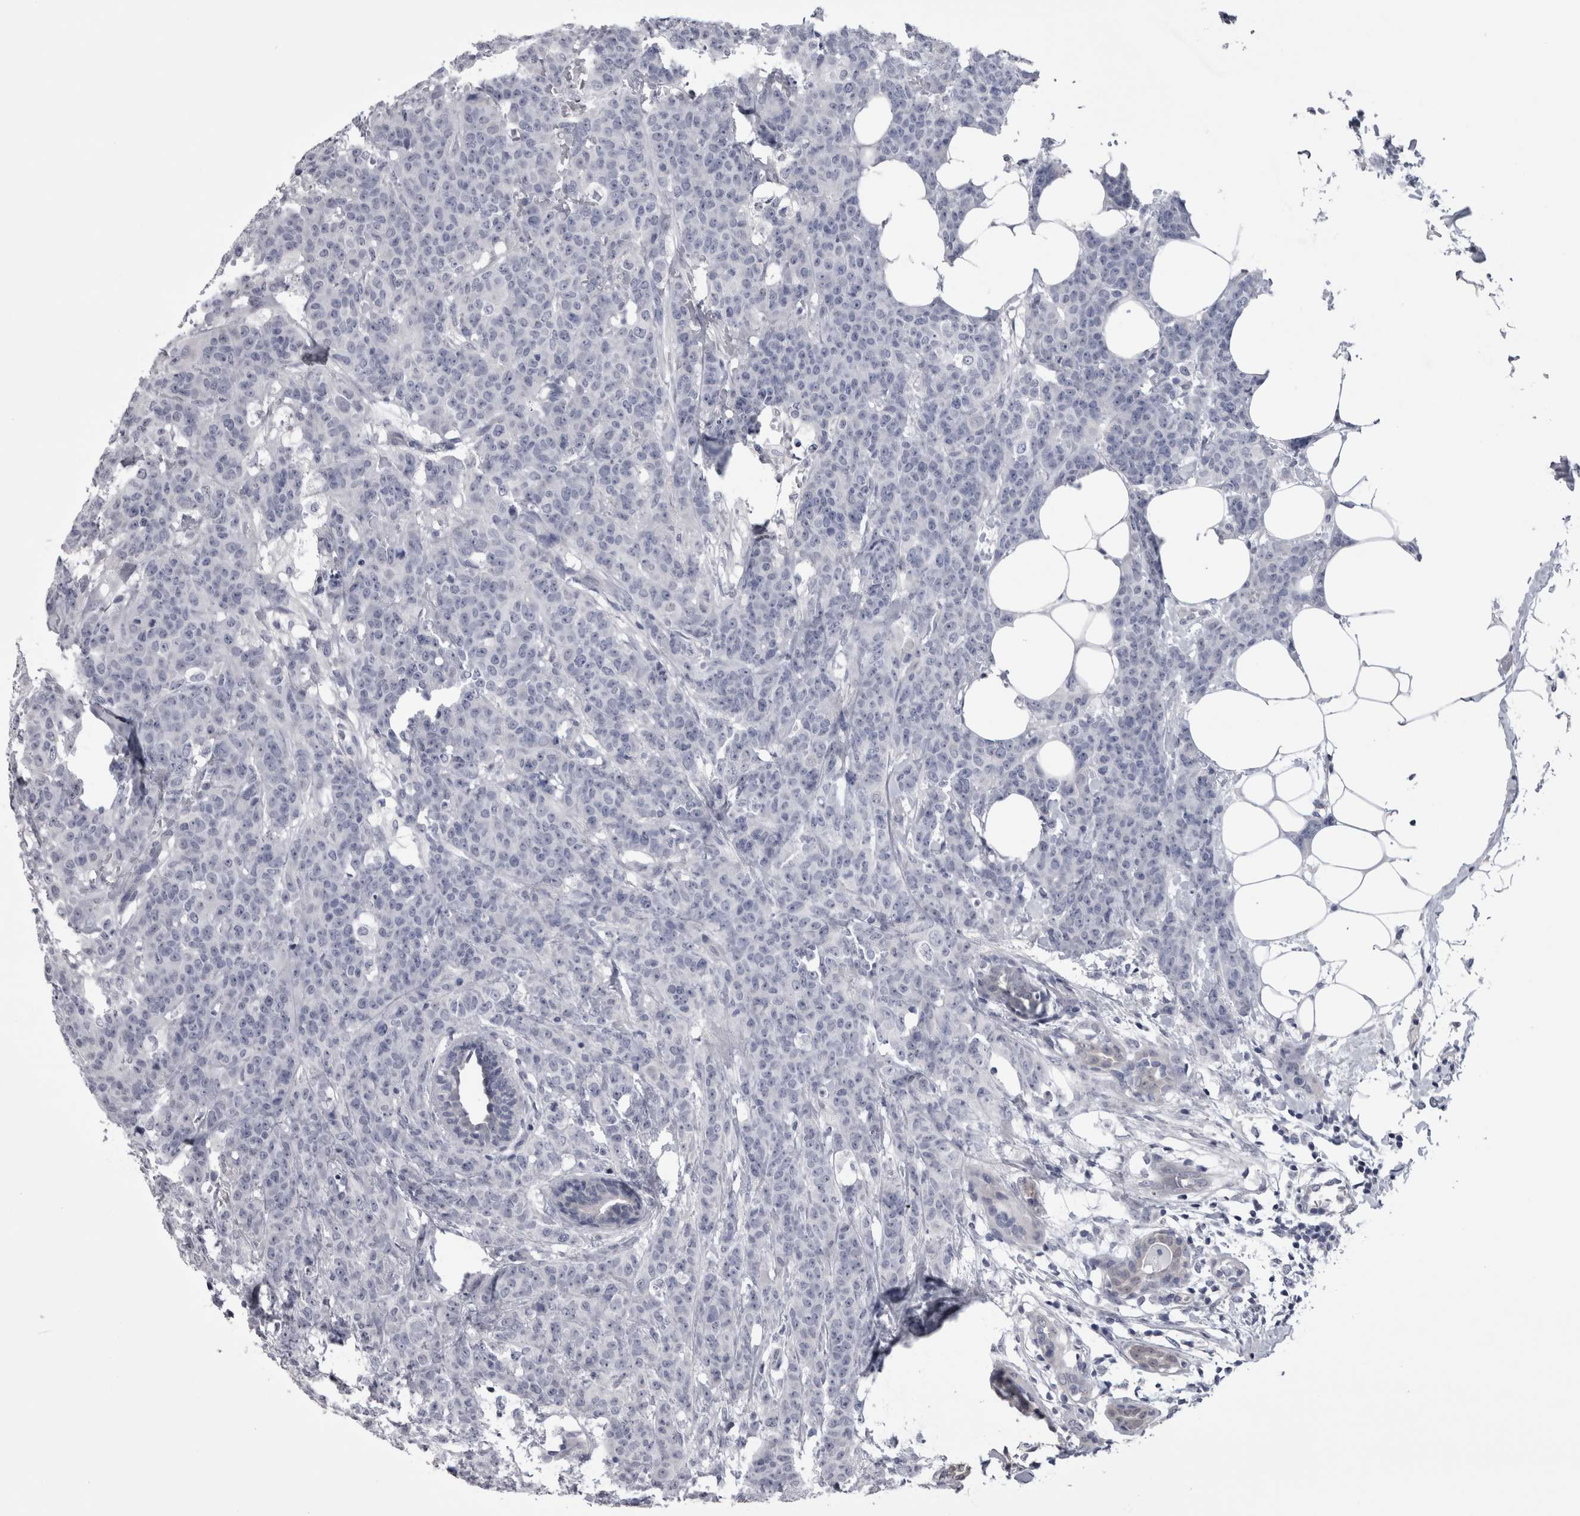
{"staining": {"intensity": "negative", "quantity": "none", "location": "none"}, "tissue": "breast cancer", "cell_type": "Tumor cells", "image_type": "cancer", "snomed": [{"axis": "morphology", "description": "Normal tissue, NOS"}, {"axis": "morphology", "description": "Duct carcinoma"}, {"axis": "topography", "description": "Breast"}], "caption": "Tumor cells show no significant protein staining in breast infiltrating ductal carcinoma. (Stains: DAB (3,3'-diaminobenzidine) IHC with hematoxylin counter stain, Microscopy: brightfield microscopy at high magnification).", "gene": "AFMID", "patient": {"sex": "female", "age": 40}}